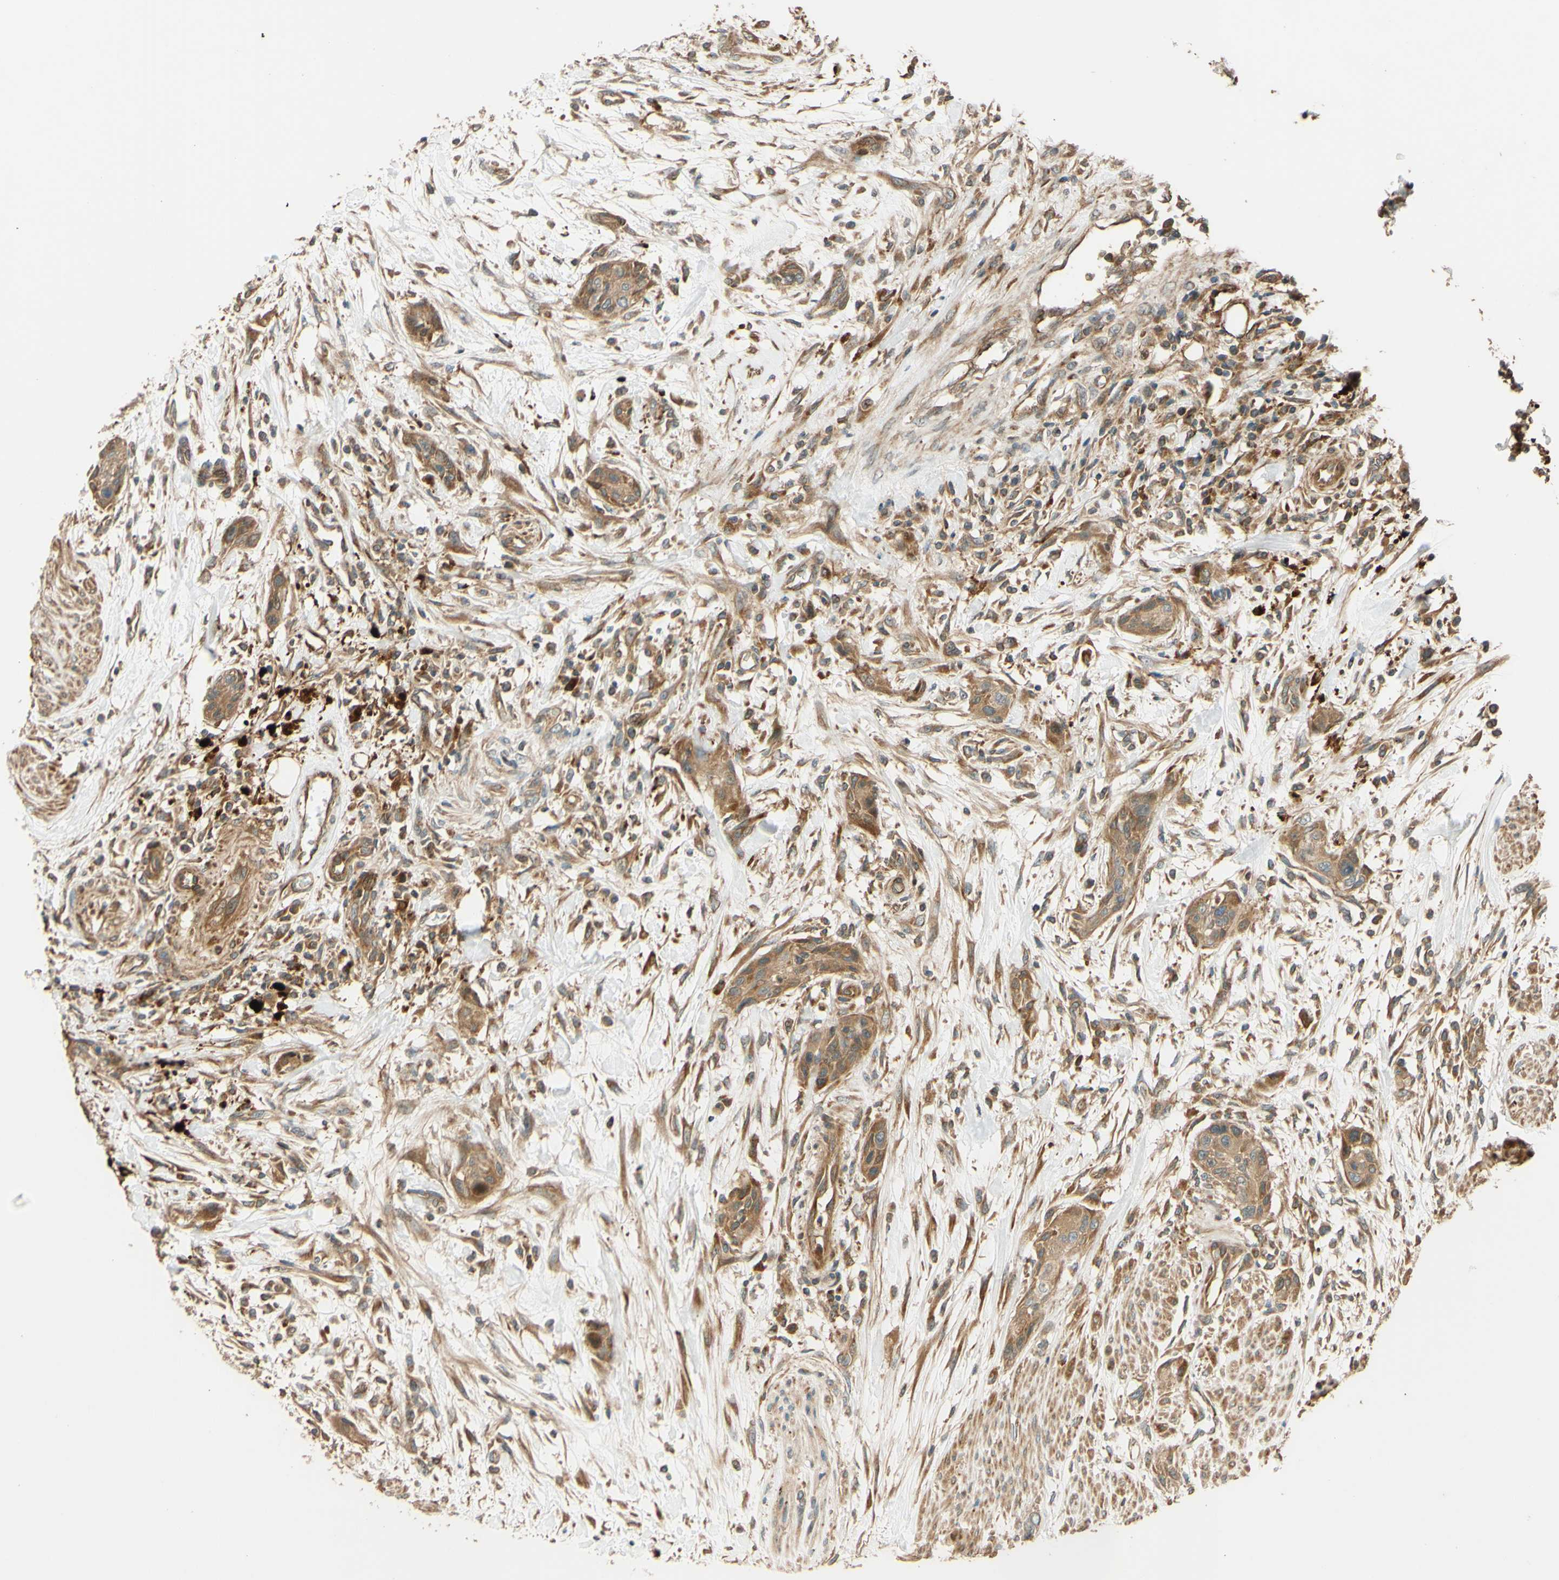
{"staining": {"intensity": "moderate", "quantity": ">75%", "location": "cytoplasmic/membranous"}, "tissue": "urothelial cancer", "cell_type": "Tumor cells", "image_type": "cancer", "snomed": [{"axis": "morphology", "description": "Urothelial carcinoma, High grade"}, {"axis": "topography", "description": "Urinary bladder"}], "caption": "The immunohistochemical stain shows moderate cytoplasmic/membranous positivity in tumor cells of urothelial cancer tissue.", "gene": "RNF19A", "patient": {"sex": "male", "age": 35}}